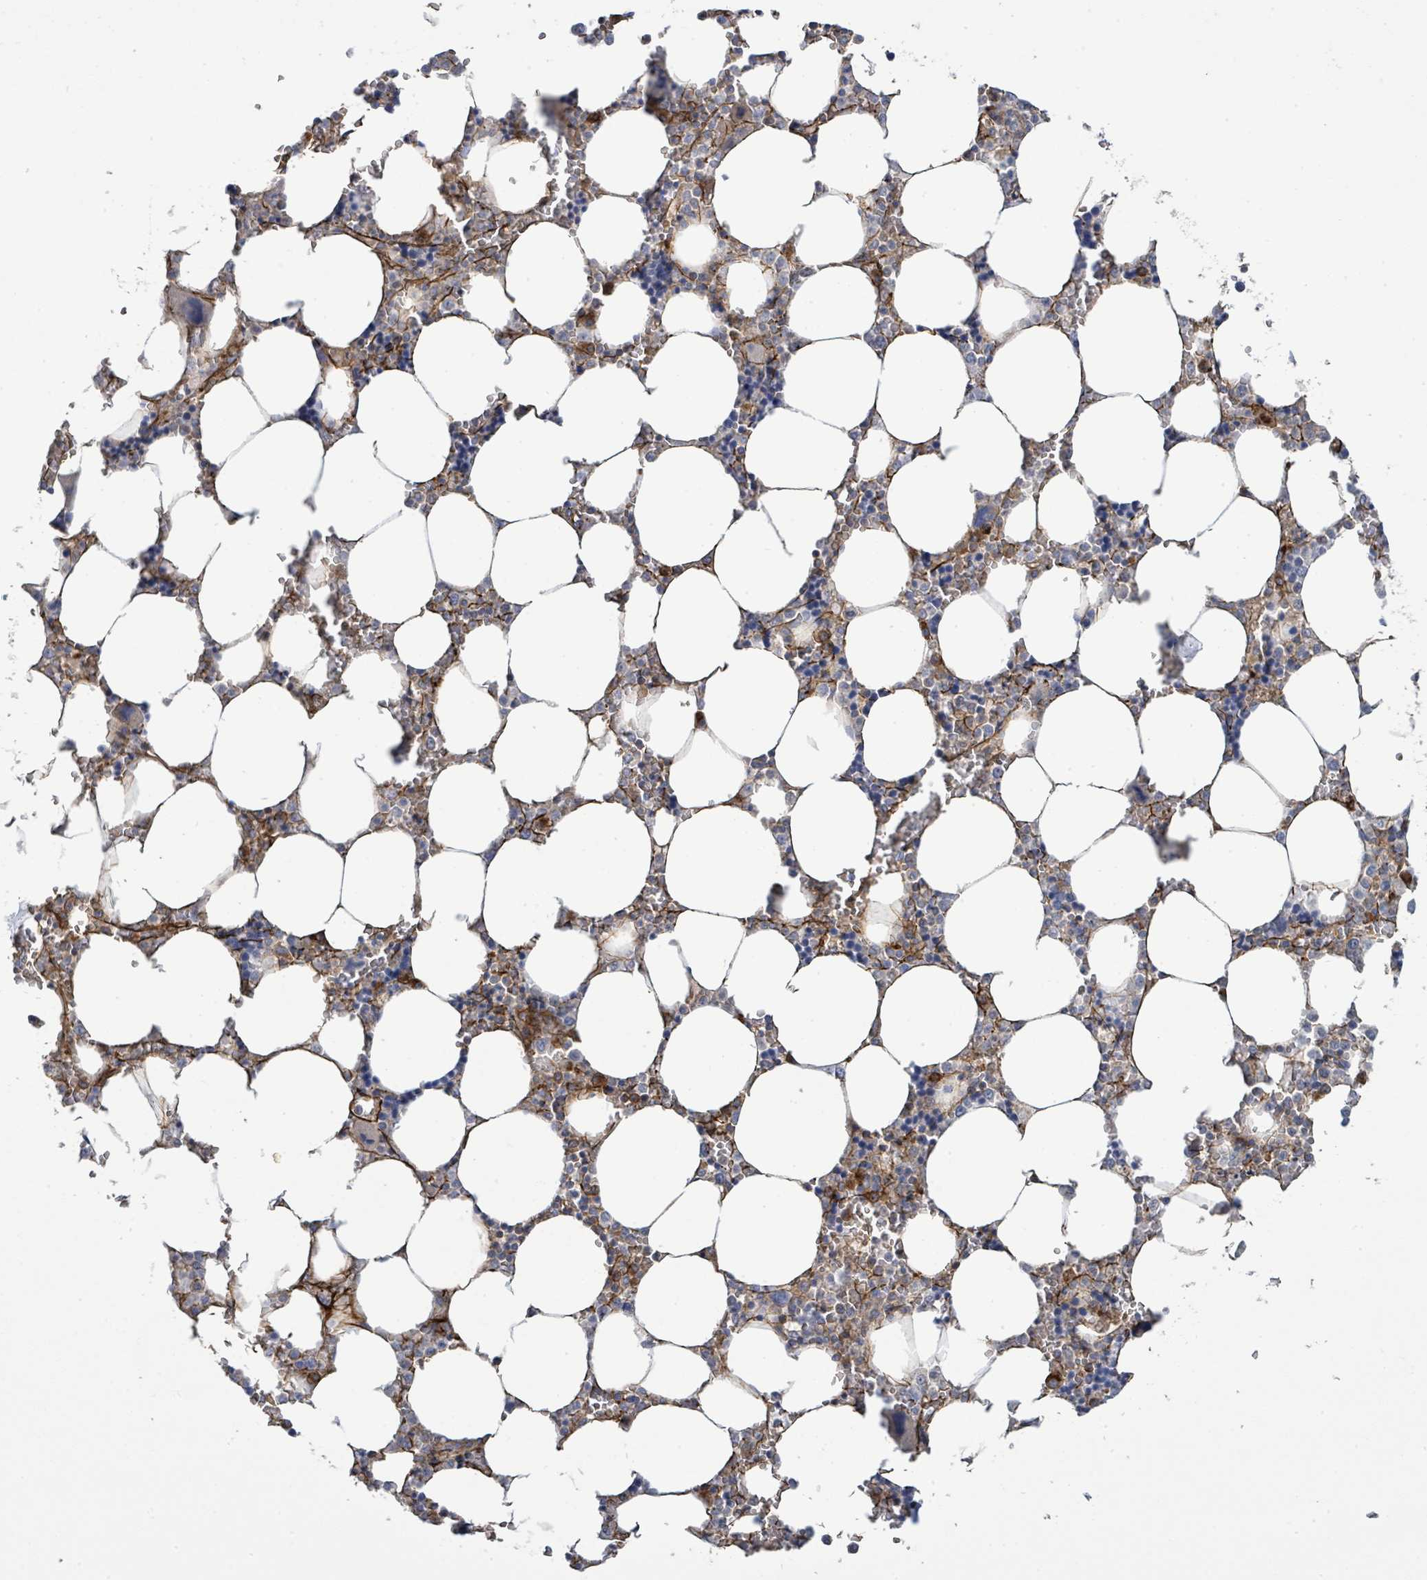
{"staining": {"intensity": "moderate", "quantity": "25%-75%", "location": "cytoplasmic/membranous"}, "tissue": "bone marrow", "cell_type": "Hematopoietic cells", "image_type": "normal", "snomed": [{"axis": "morphology", "description": "Normal tissue, NOS"}, {"axis": "topography", "description": "Bone marrow"}], "caption": "Protein expression analysis of unremarkable bone marrow reveals moderate cytoplasmic/membranous positivity in approximately 25%-75% of hematopoietic cells.", "gene": "EGFL7", "patient": {"sex": "male", "age": 64}}